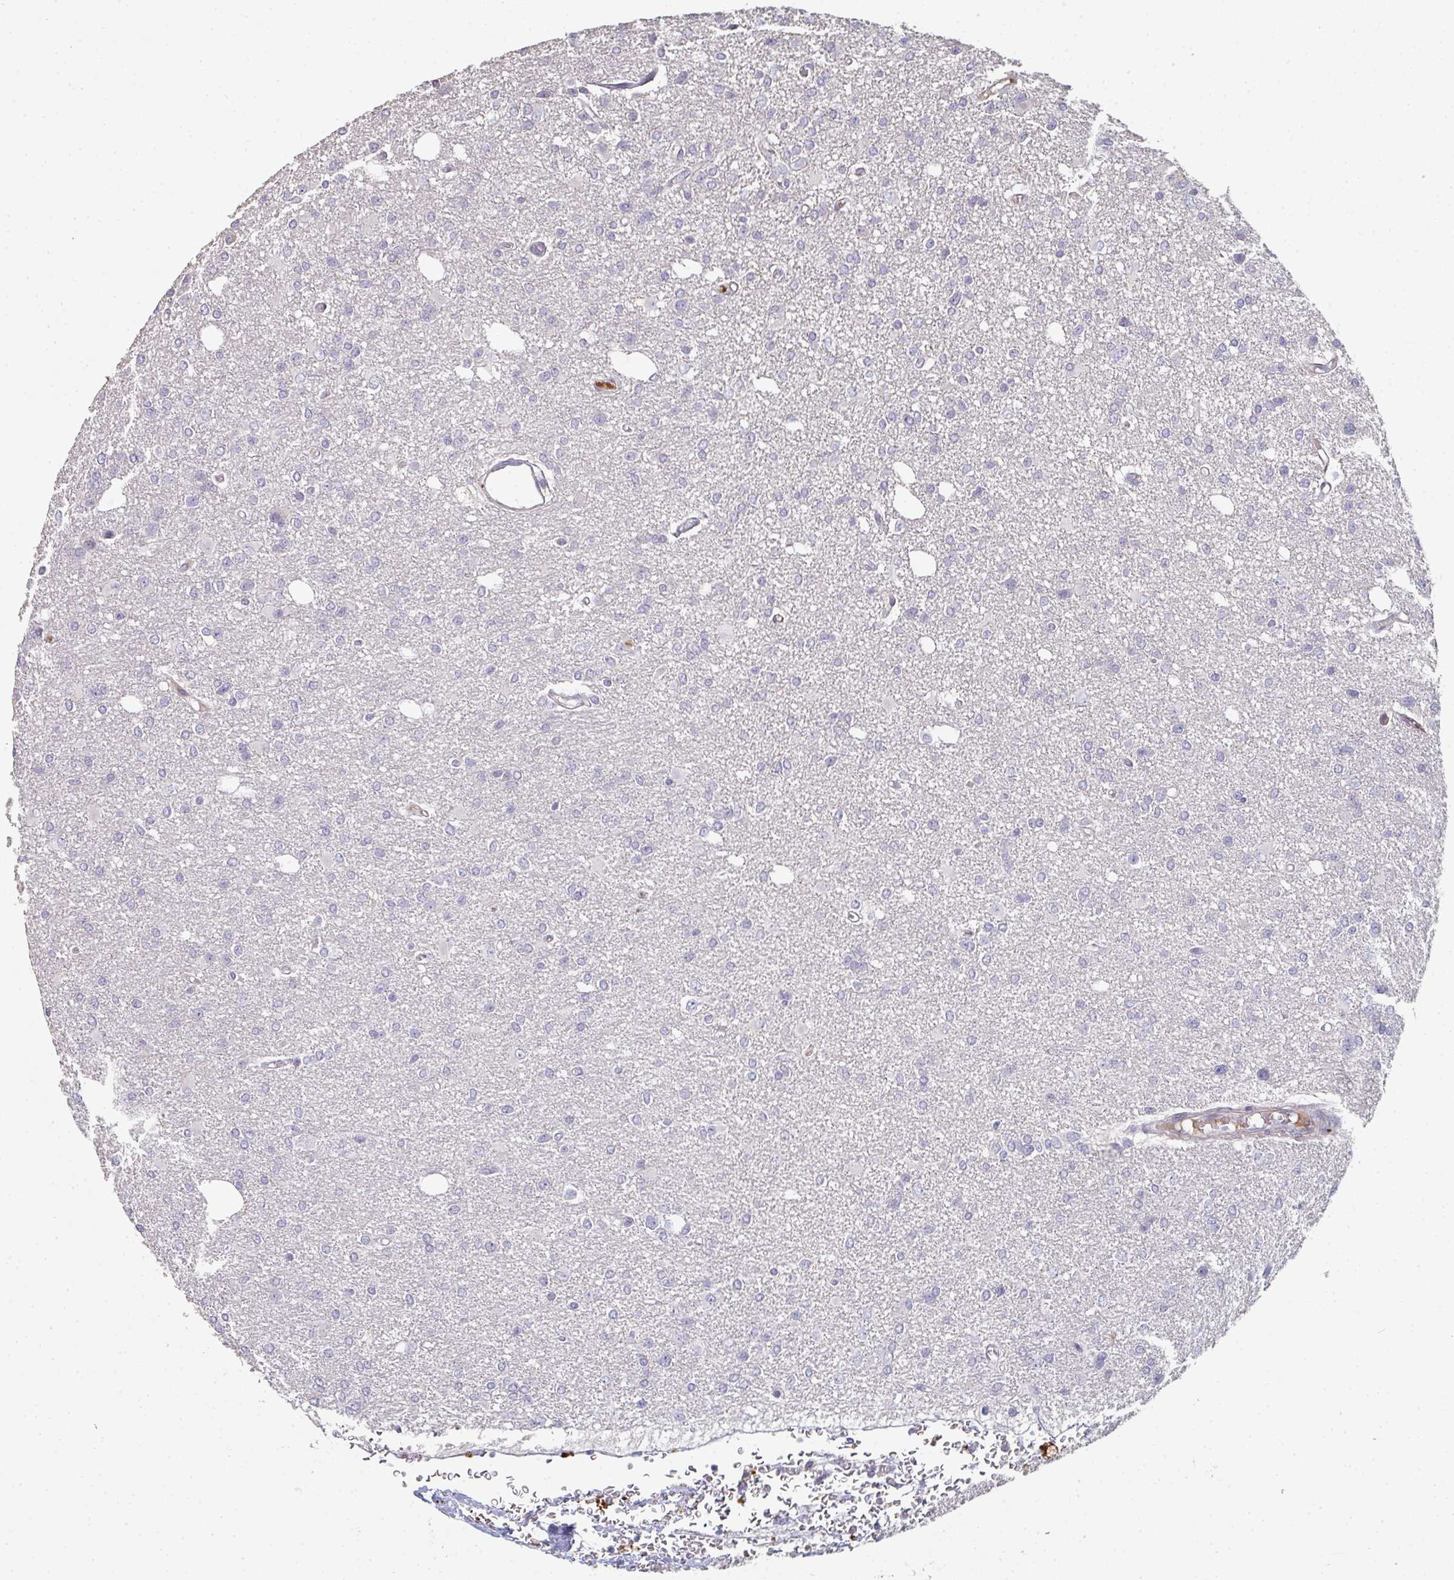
{"staining": {"intensity": "negative", "quantity": "none", "location": "none"}, "tissue": "glioma", "cell_type": "Tumor cells", "image_type": "cancer", "snomed": [{"axis": "morphology", "description": "Glioma, malignant, Low grade"}, {"axis": "topography", "description": "Brain"}], "caption": "Low-grade glioma (malignant) stained for a protein using IHC reveals no positivity tumor cells.", "gene": "A1CF", "patient": {"sex": "male", "age": 26}}